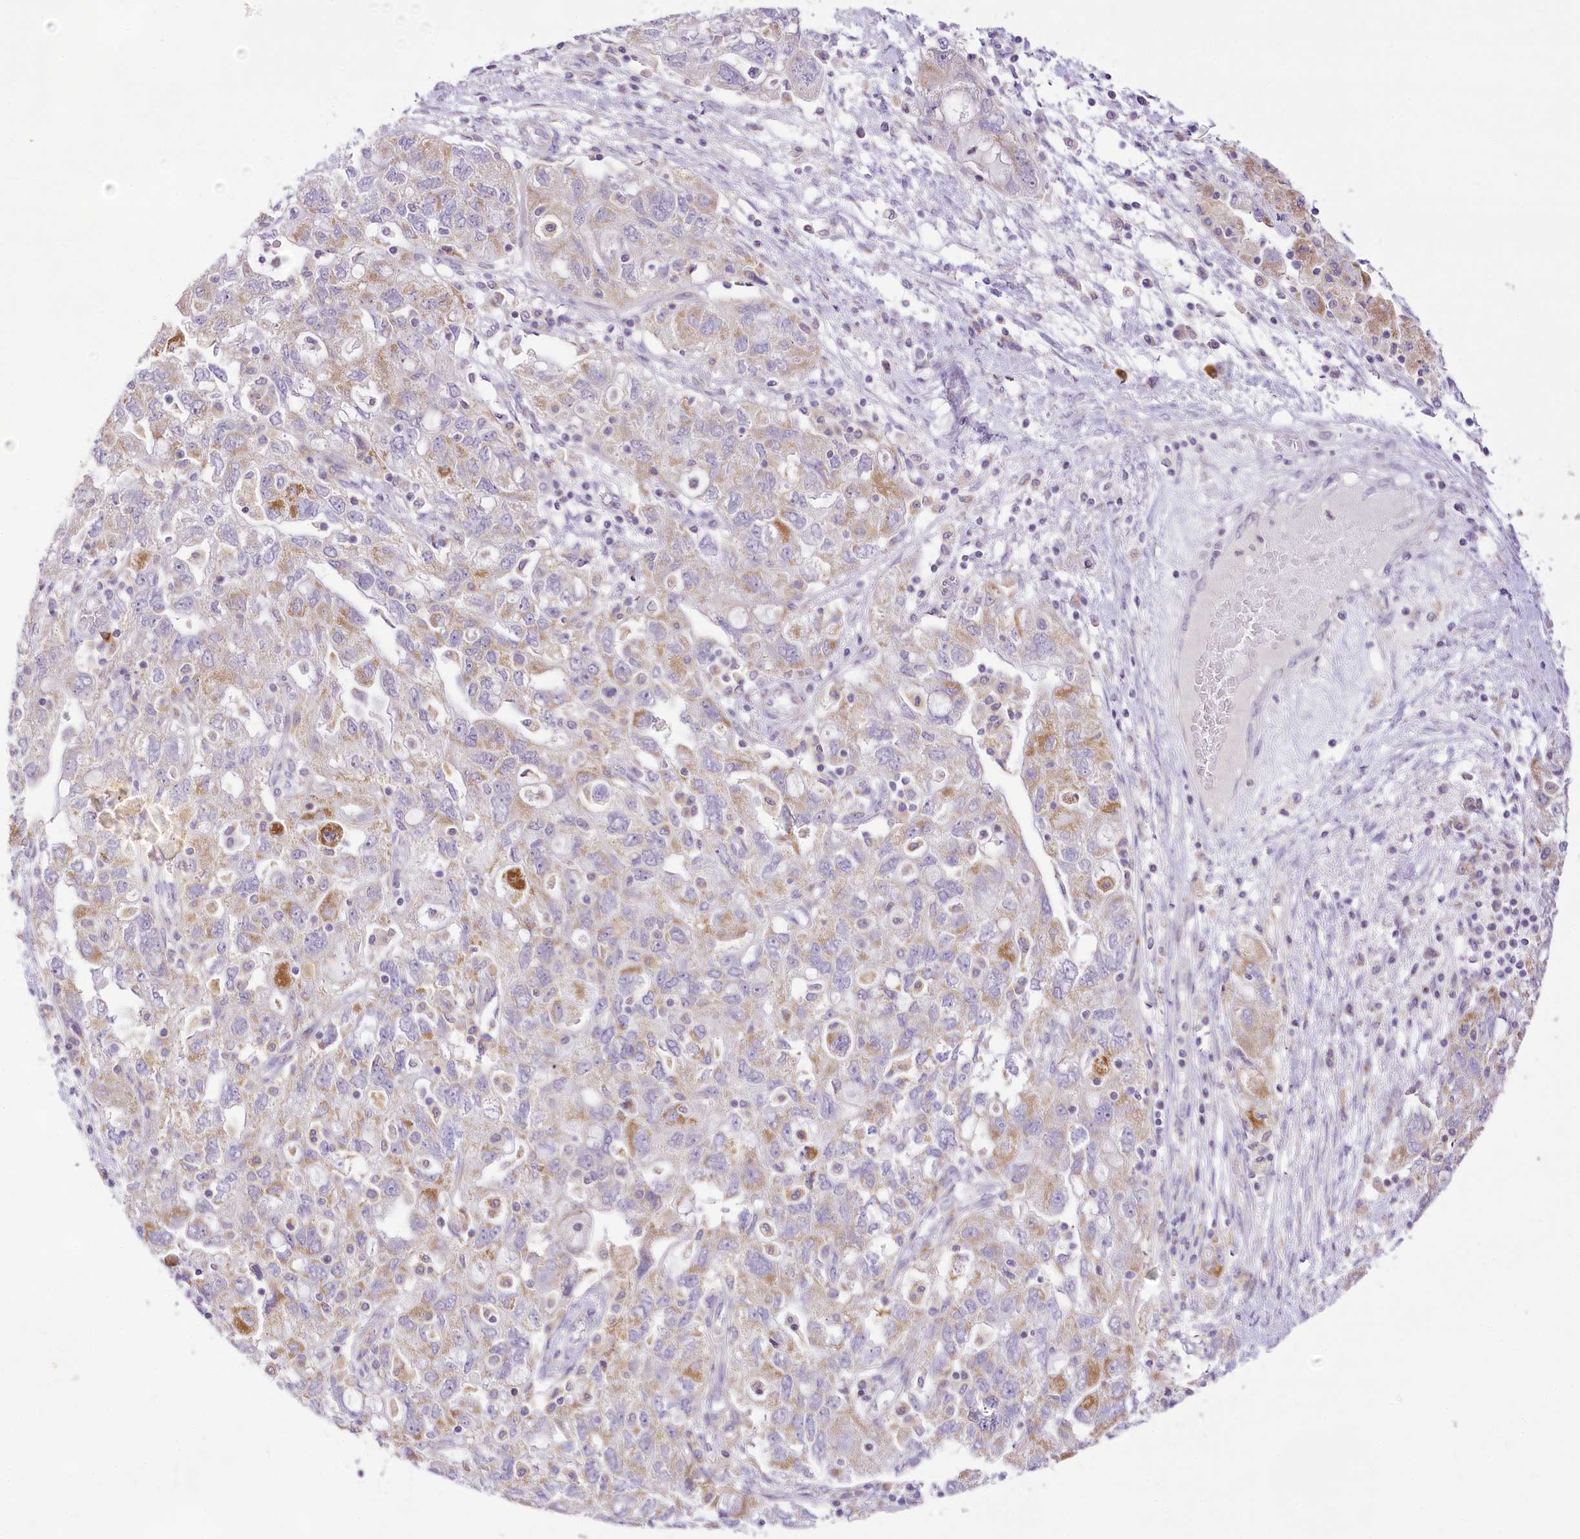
{"staining": {"intensity": "weak", "quantity": ">75%", "location": "cytoplasmic/membranous"}, "tissue": "ovarian cancer", "cell_type": "Tumor cells", "image_type": "cancer", "snomed": [{"axis": "morphology", "description": "Carcinoma, NOS"}, {"axis": "morphology", "description": "Cystadenocarcinoma, serous, NOS"}, {"axis": "topography", "description": "Ovary"}], "caption": "Weak cytoplasmic/membranous staining for a protein is appreciated in approximately >75% of tumor cells of ovarian carcinoma using IHC.", "gene": "CCDC30", "patient": {"sex": "female", "age": 69}}